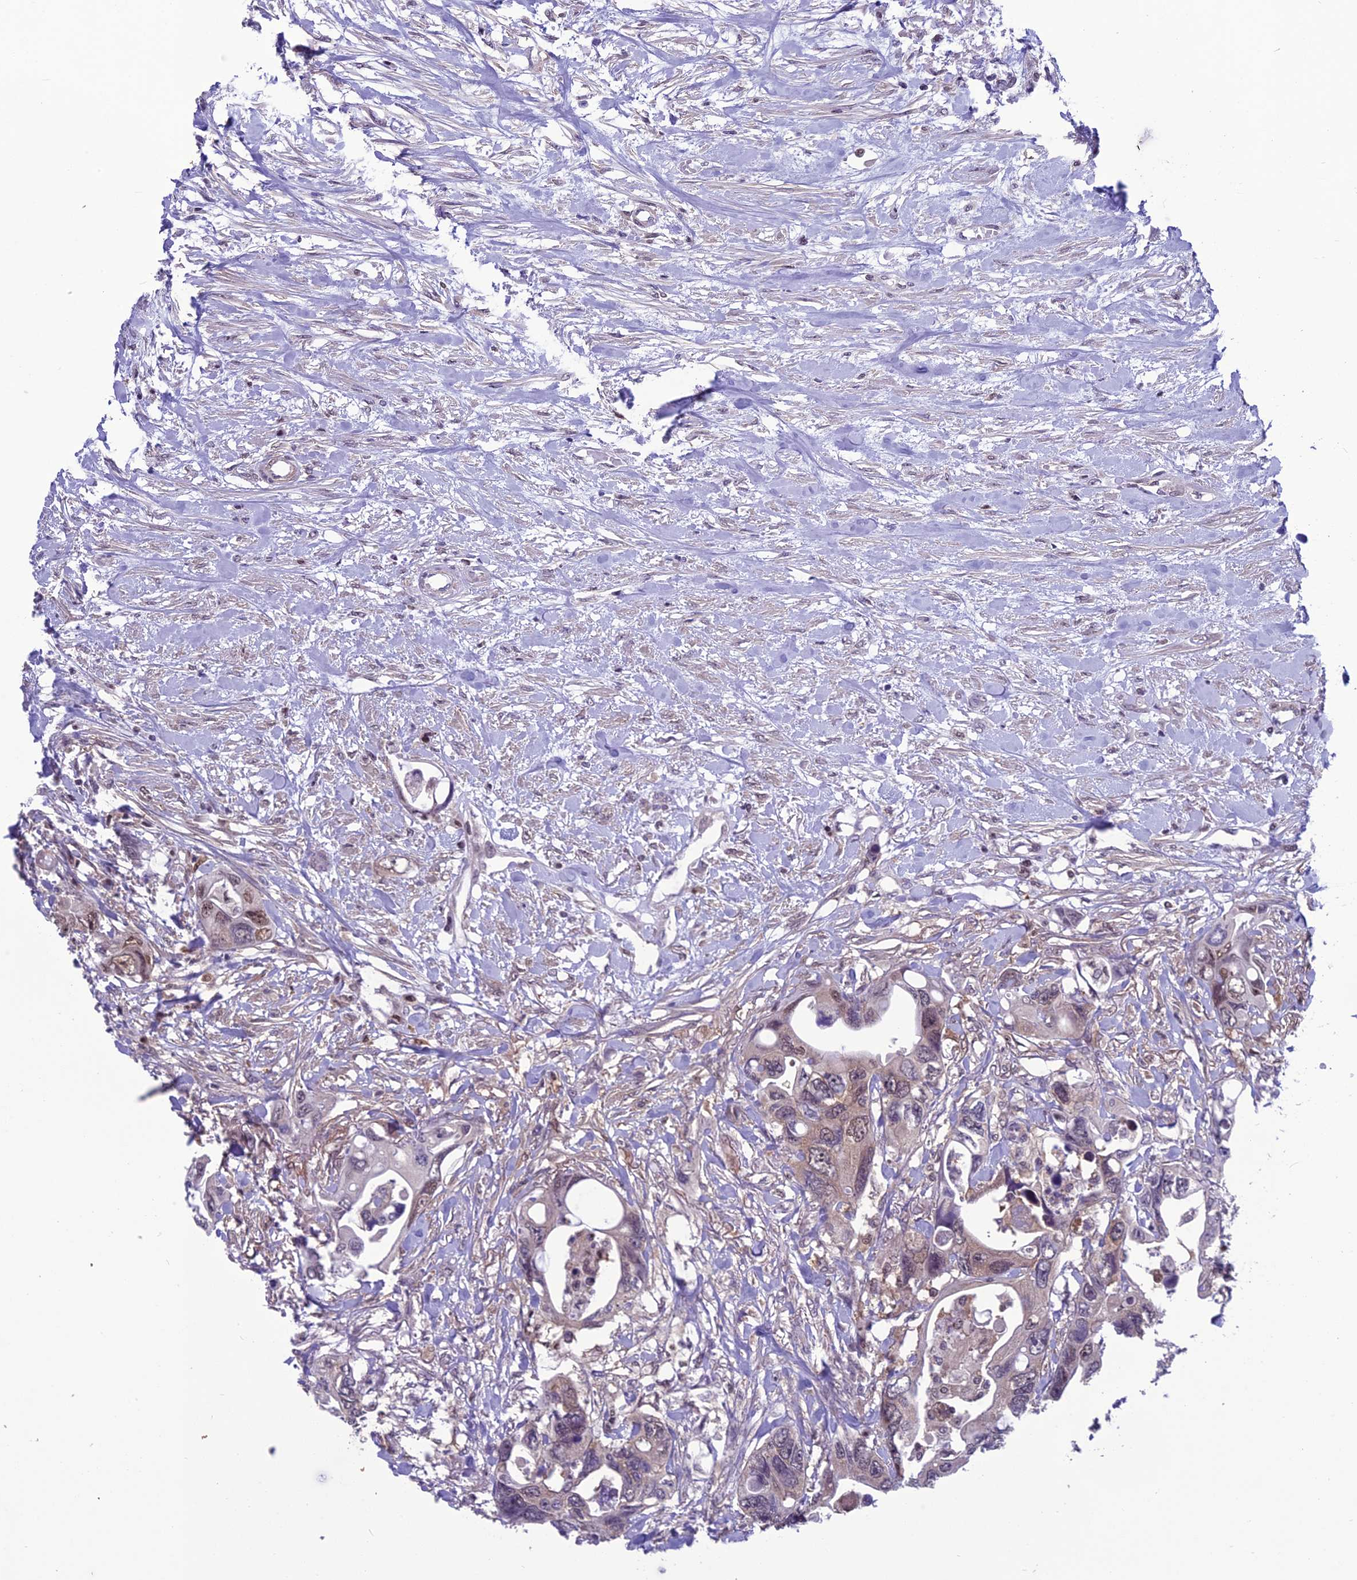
{"staining": {"intensity": "moderate", "quantity": "<25%", "location": "nuclear"}, "tissue": "colorectal cancer", "cell_type": "Tumor cells", "image_type": "cancer", "snomed": [{"axis": "morphology", "description": "Adenocarcinoma, NOS"}, {"axis": "topography", "description": "Rectum"}], "caption": "Immunohistochemistry (IHC) image of neoplastic tissue: human adenocarcinoma (colorectal) stained using immunohistochemistry displays low levels of moderate protein expression localized specifically in the nuclear of tumor cells, appearing as a nuclear brown color.", "gene": "MIS12", "patient": {"sex": "male", "age": 57}}